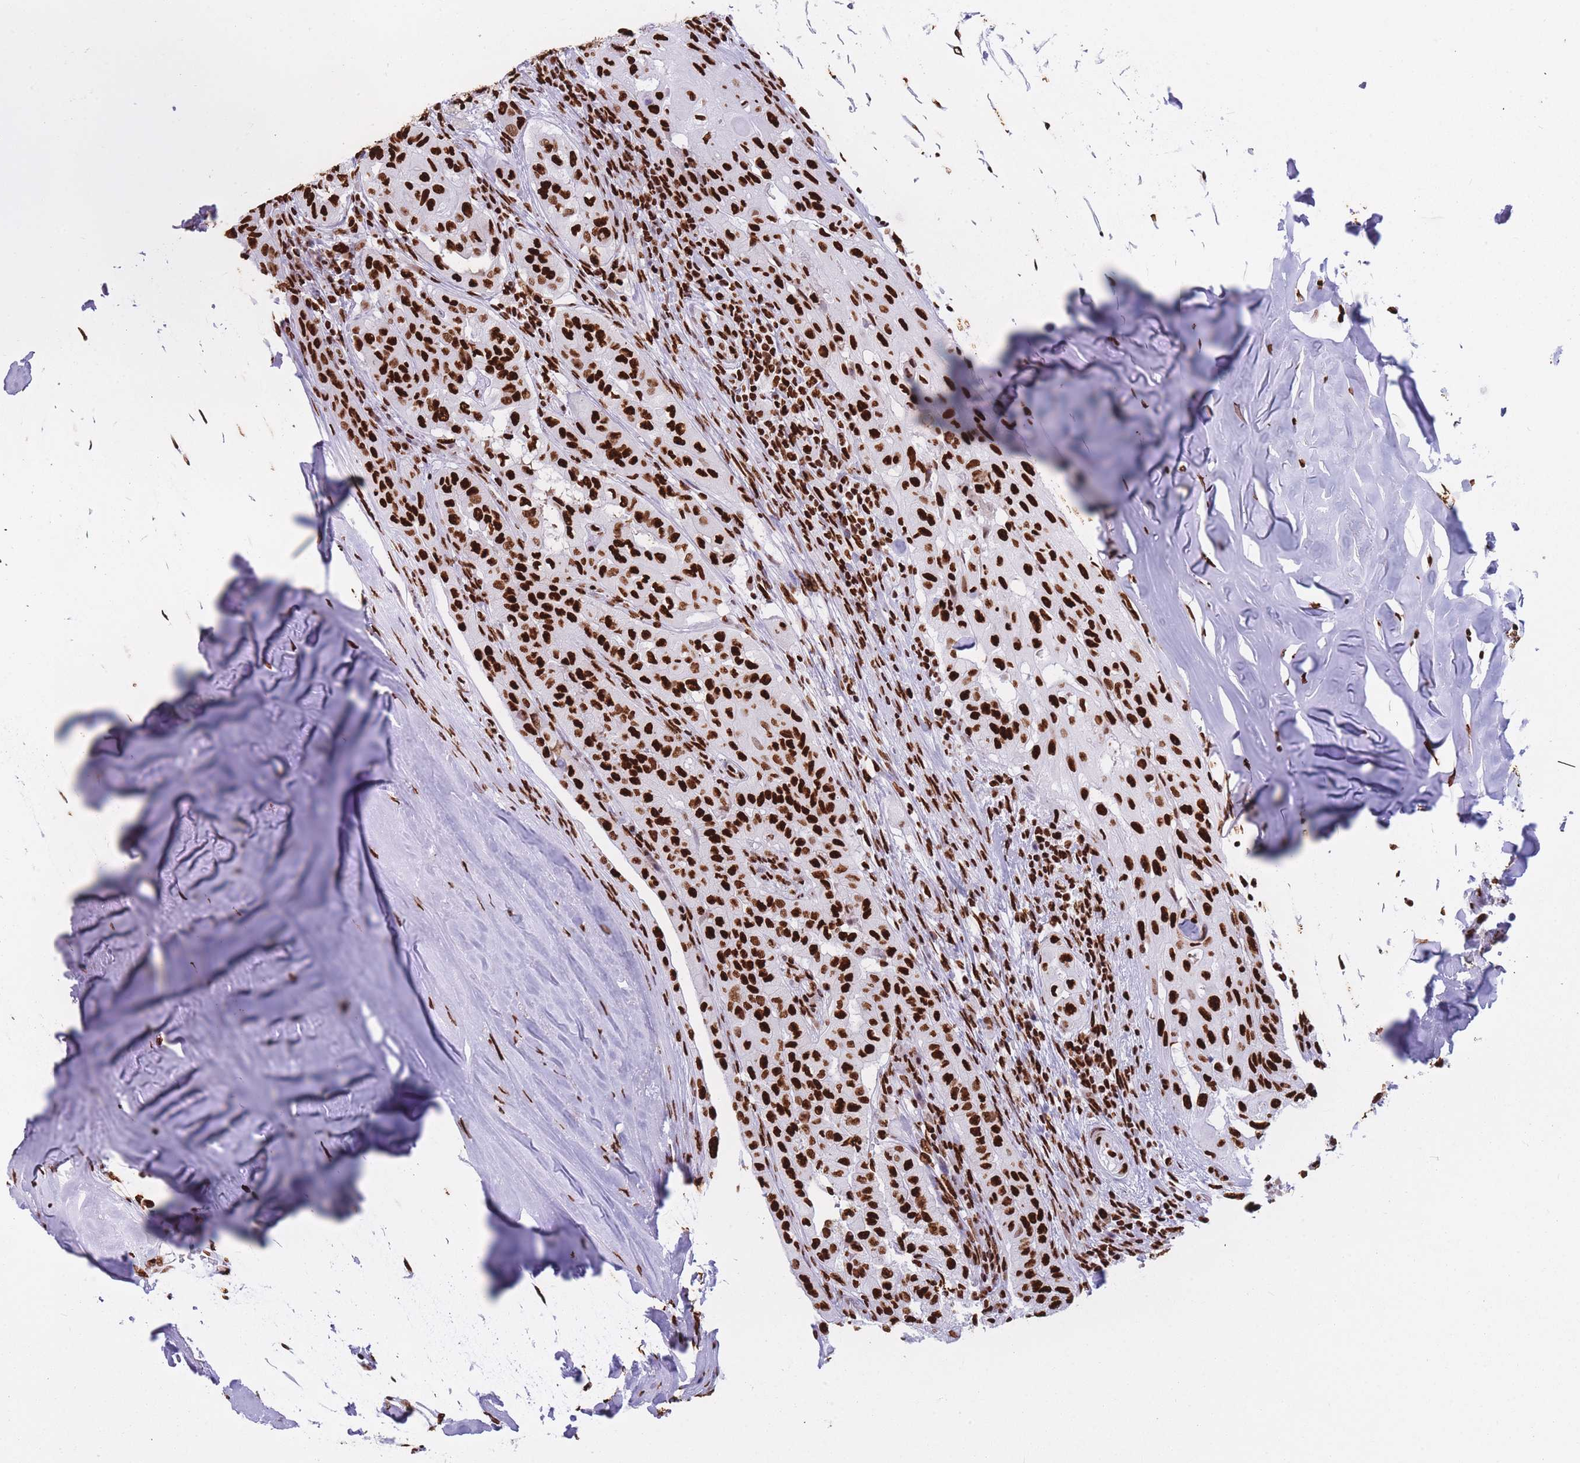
{"staining": {"intensity": "strong", "quantity": ">75%", "location": "nuclear"}, "tissue": "thyroid cancer", "cell_type": "Tumor cells", "image_type": "cancer", "snomed": [{"axis": "morphology", "description": "Papillary adenocarcinoma, NOS"}, {"axis": "topography", "description": "Thyroid gland"}], "caption": "Human thyroid cancer stained with a brown dye reveals strong nuclear positive staining in about >75% of tumor cells.", "gene": "HNRNPUL1", "patient": {"sex": "female", "age": 59}}